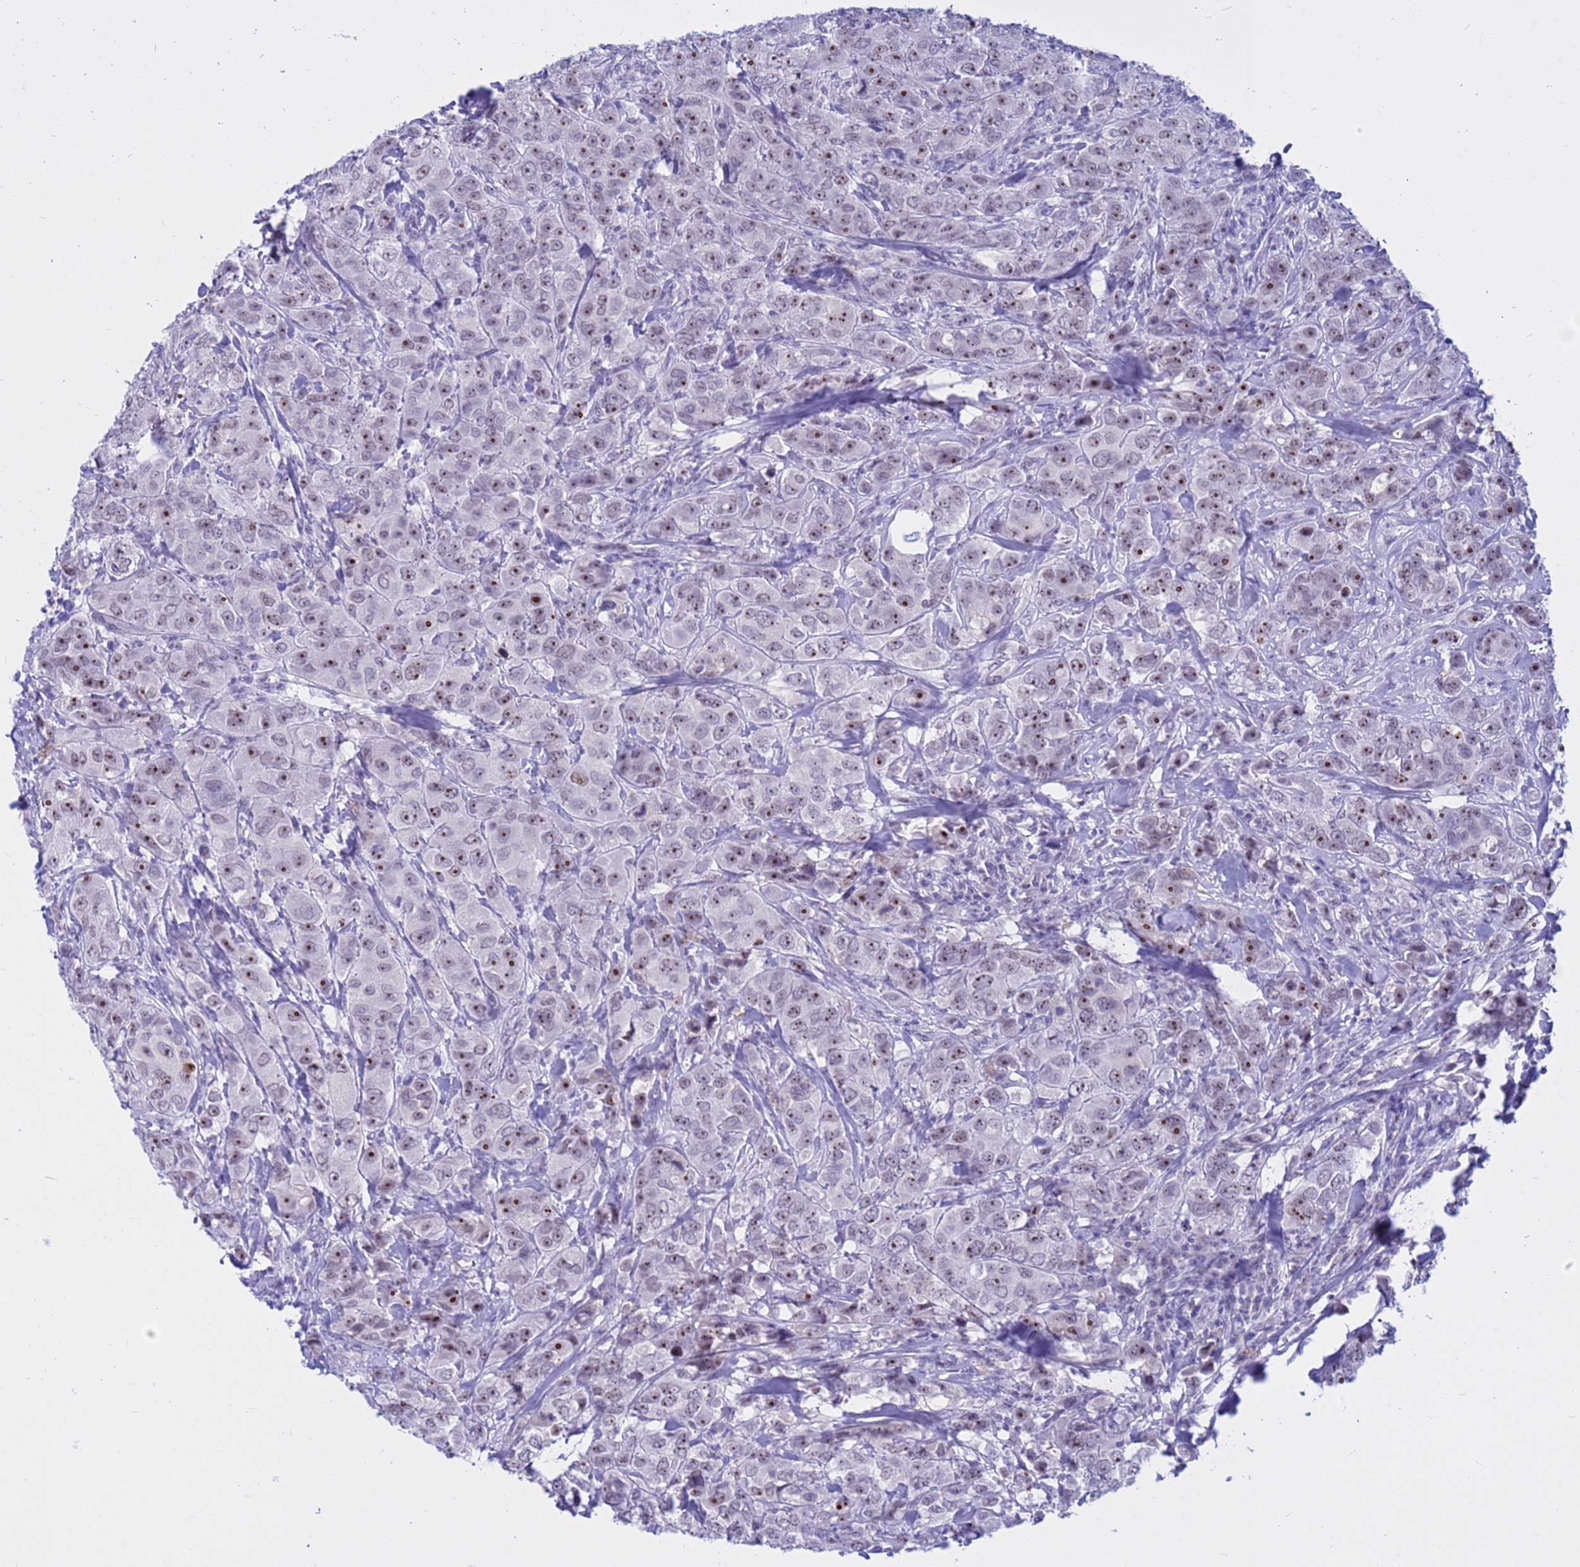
{"staining": {"intensity": "moderate", "quantity": "25%-75%", "location": "nuclear"}, "tissue": "breast cancer", "cell_type": "Tumor cells", "image_type": "cancer", "snomed": [{"axis": "morphology", "description": "Duct carcinoma"}, {"axis": "topography", "description": "Breast"}], "caption": "Invasive ductal carcinoma (breast) stained with IHC displays moderate nuclear positivity in about 25%-75% of tumor cells.", "gene": "DMRTC2", "patient": {"sex": "female", "age": 43}}